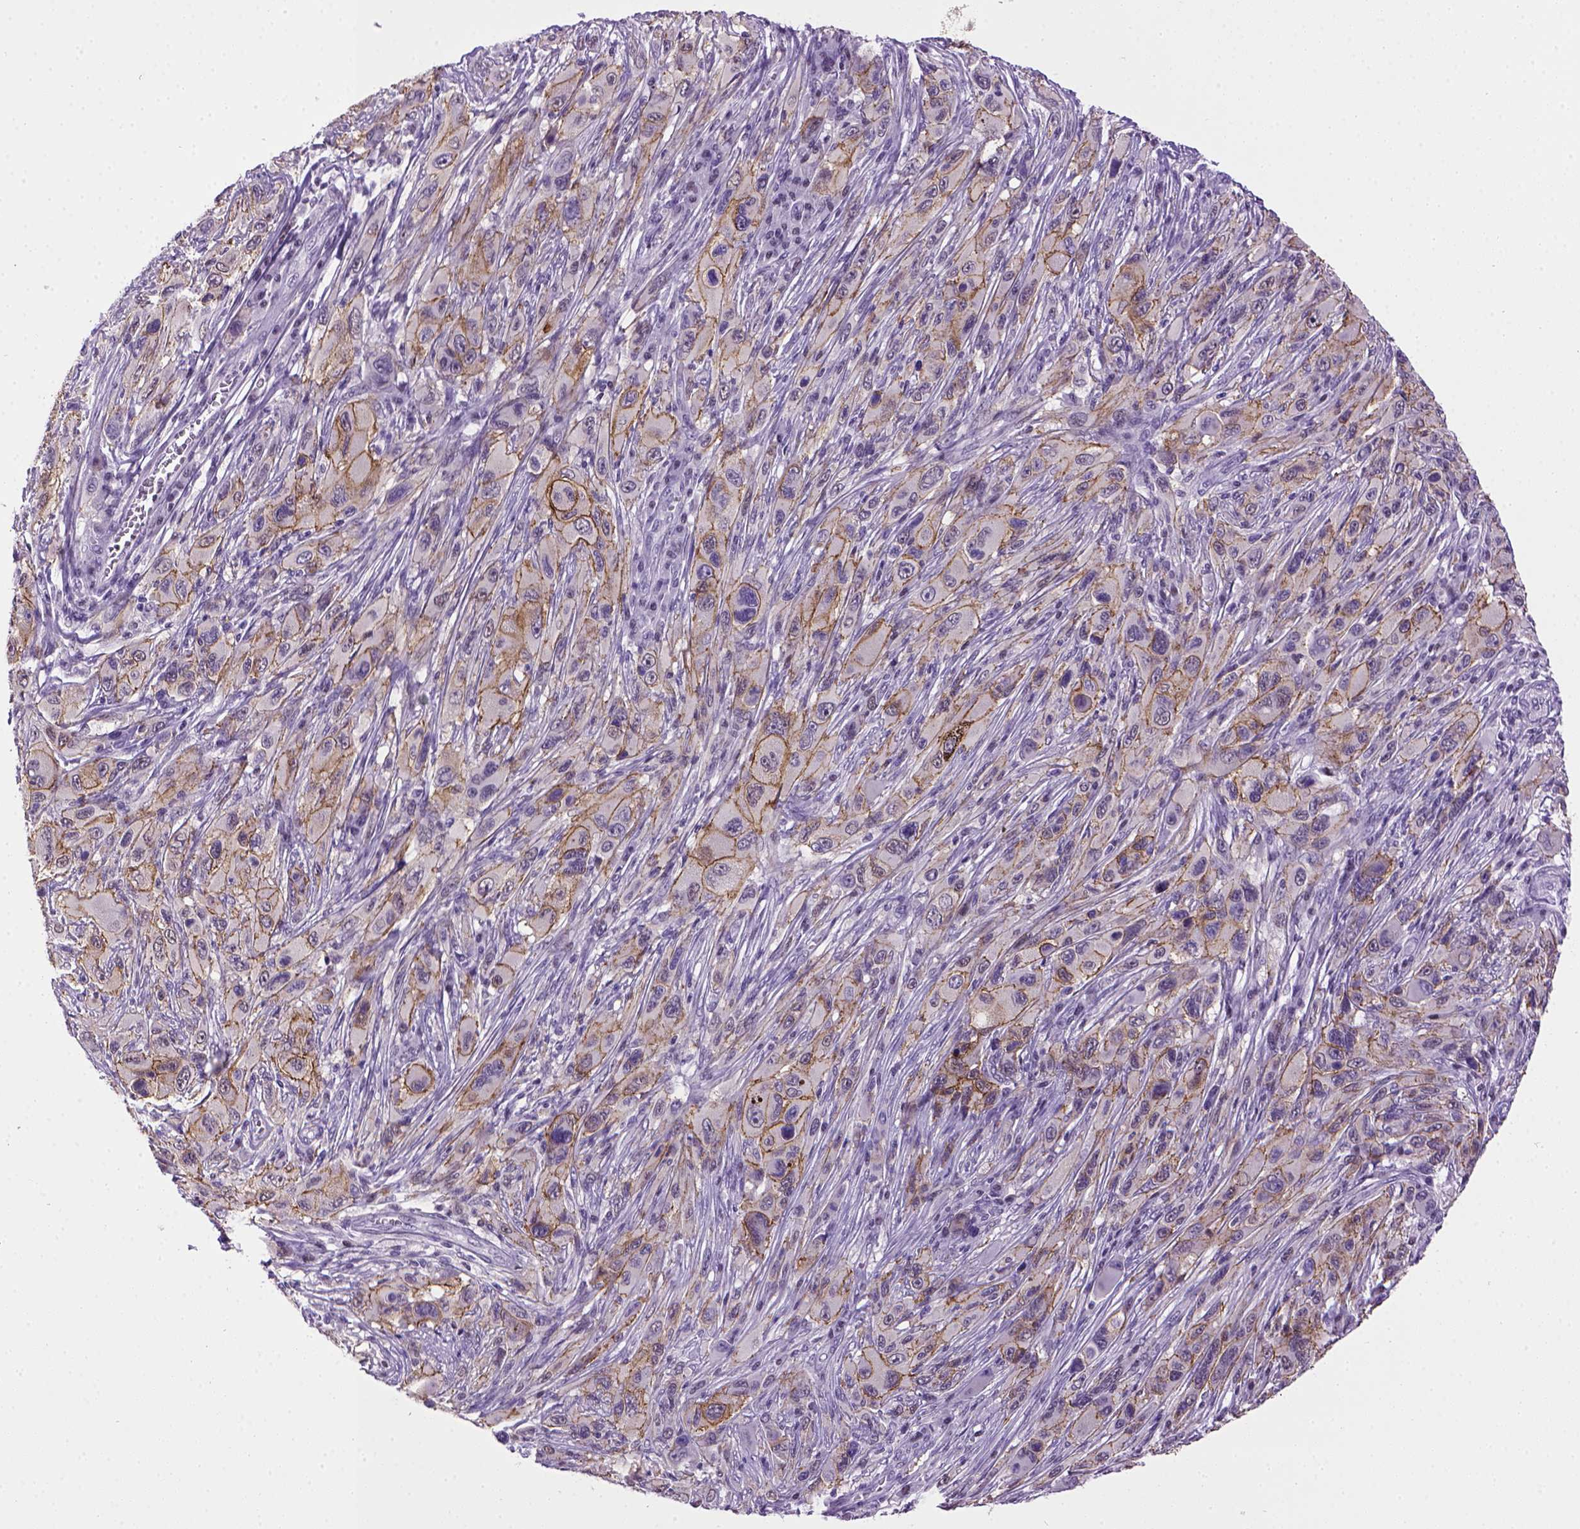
{"staining": {"intensity": "moderate", "quantity": ">75%", "location": "cytoplasmic/membranous"}, "tissue": "melanoma", "cell_type": "Tumor cells", "image_type": "cancer", "snomed": [{"axis": "morphology", "description": "Malignant melanoma, NOS"}, {"axis": "topography", "description": "Skin"}], "caption": "A high-resolution histopathology image shows IHC staining of malignant melanoma, which reveals moderate cytoplasmic/membranous staining in about >75% of tumor cells. (Brightfield microscopy of DAB IHC at high magnification).", "gene": "CDH1", "patient": {"sex": "male", "age": 53}}